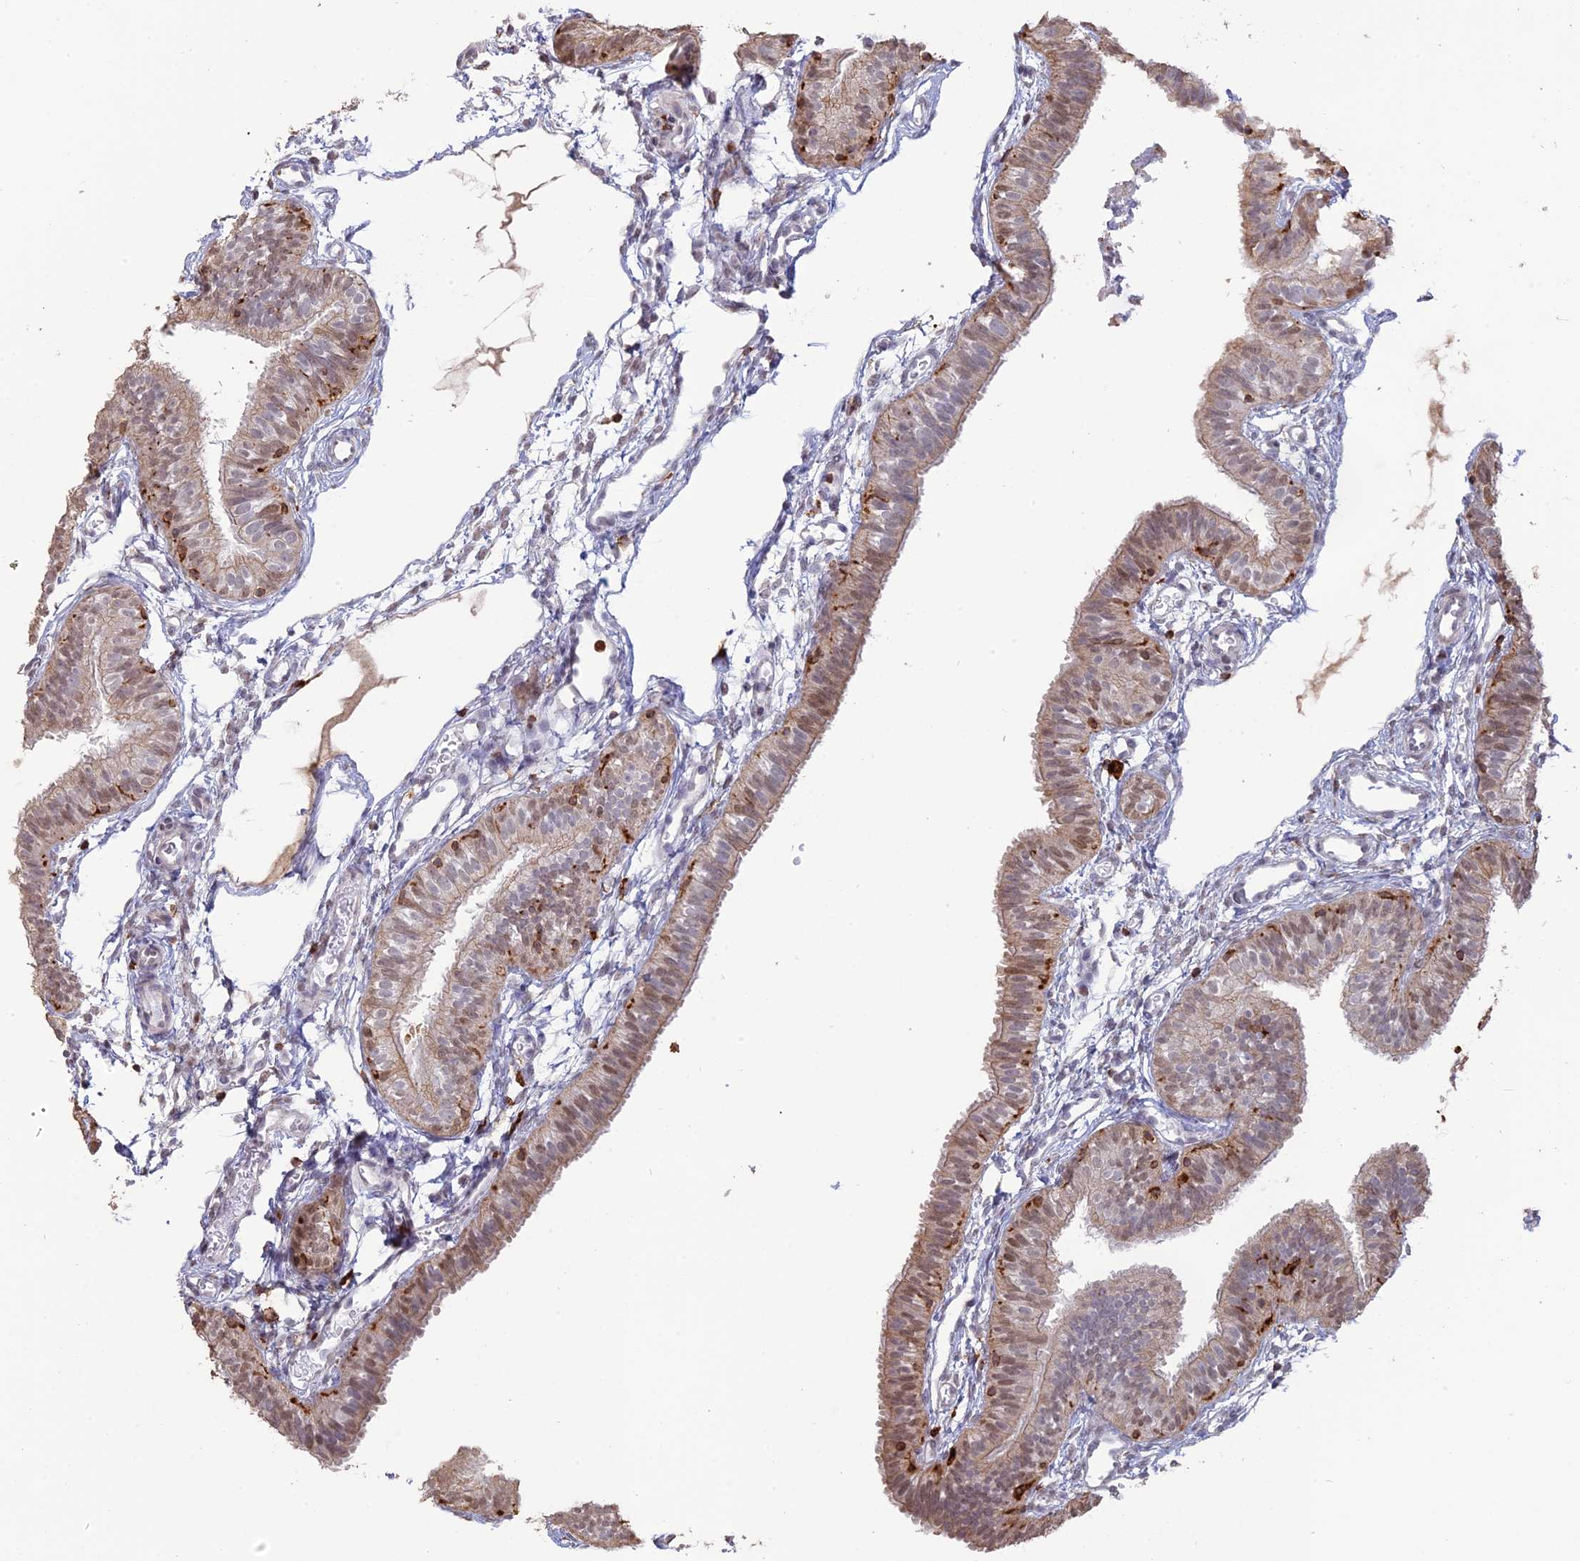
{"staining": {"intensity": "weak", "quantity": "25%-75%", "location": "cytoplasmic/membranous"}, "tissue": "fallopian tube", "cell_type": "Glandular cells", "image_type": "normal", "snomed": [{"axis": "morphology", "description": "Normal tissue, NOS"}, {"axis": "topography", "description": "Fallopian tube"}], "caption": "Brown immunohistochemical staining in unremarkable human fallopian tube displays weak cytoplasmic/membranous expression in approximately 25%-75% of glandular cells. The staining was performed using DAB (3,3'-diaminobenzidine), with brown indicating positive protein expression. Nuclei are stained blue with hematoxylin.", "gene": "APOBR", "patient": {"sex": "female", "age": 35}}